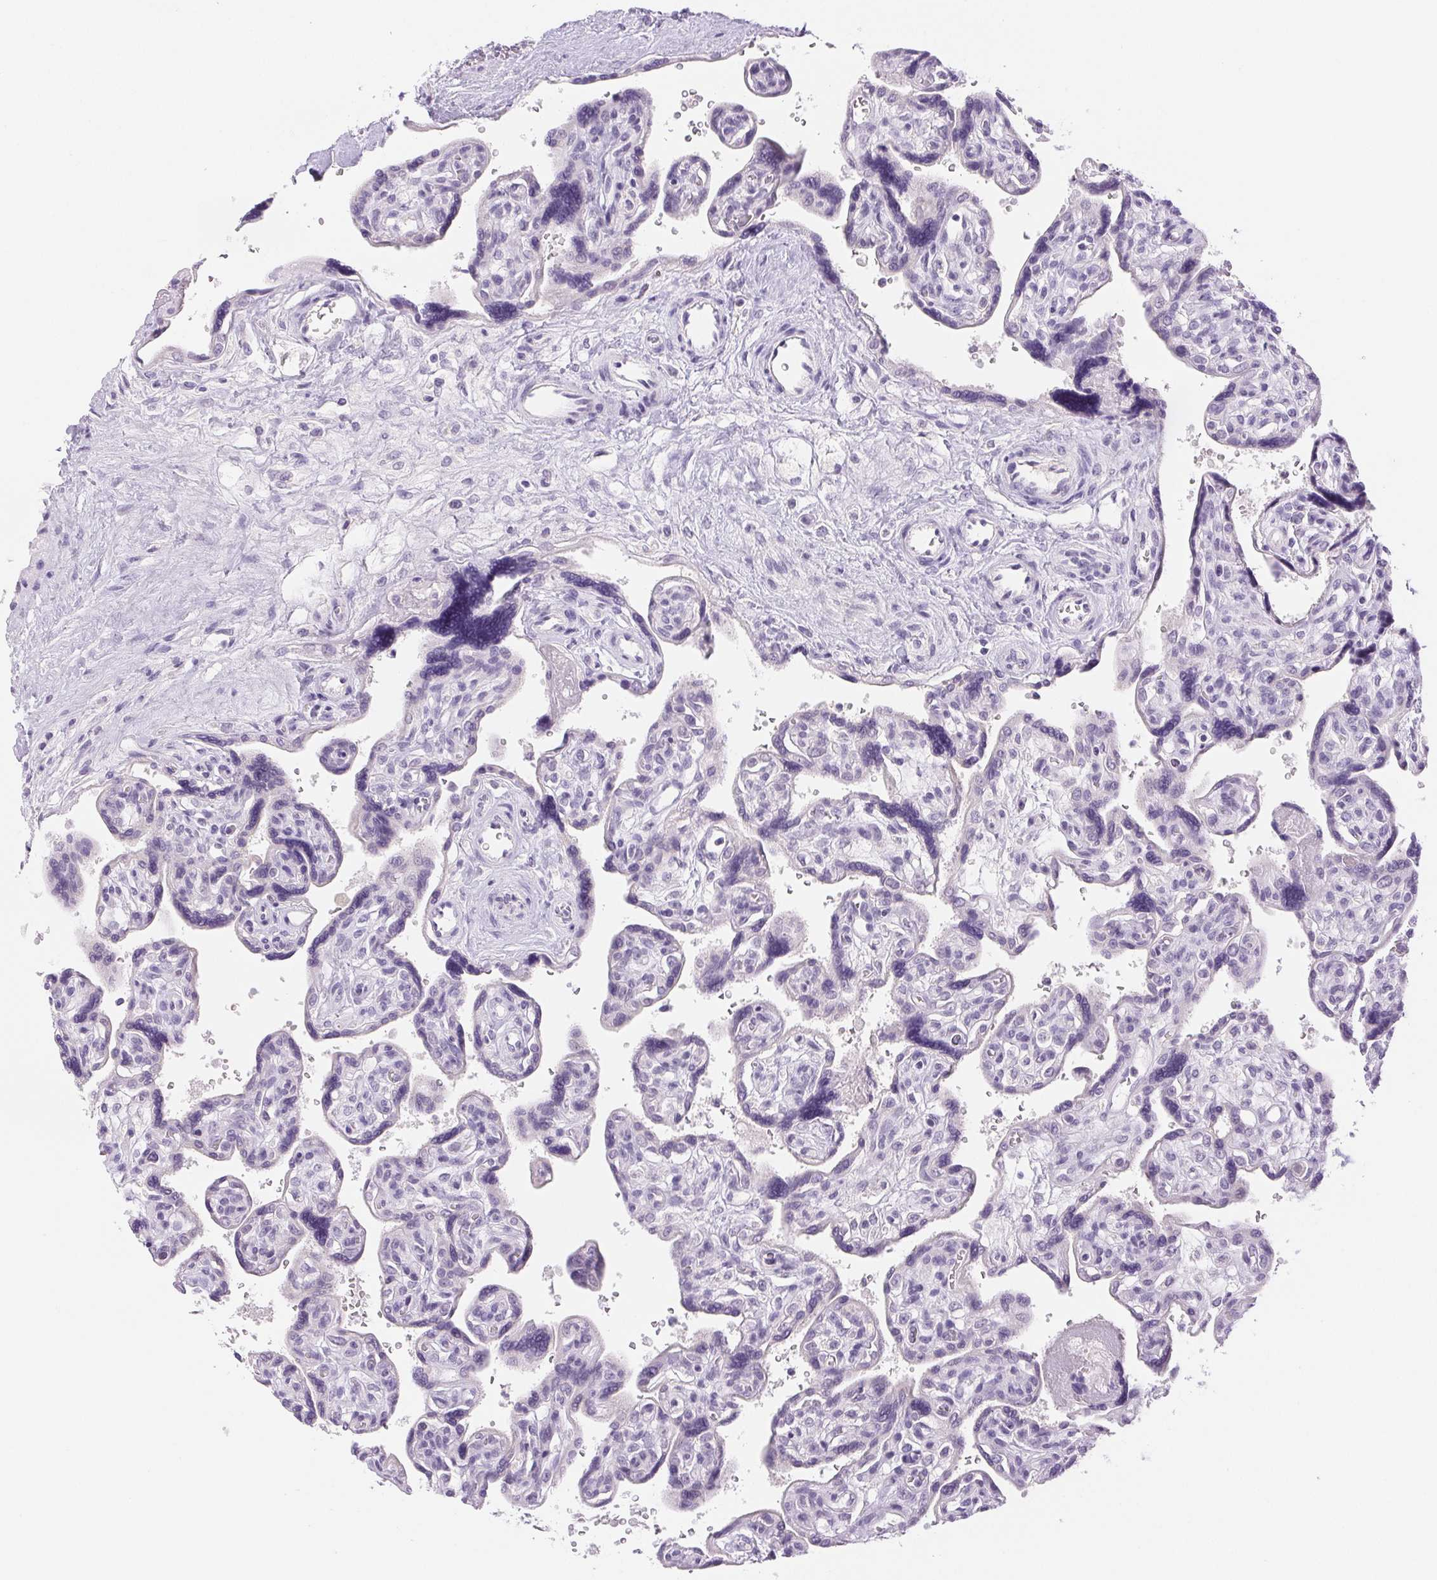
{"staining": {"intensity": "negative", "quantity": "none", "location": "none"}, "tissue": "placenta", "cell_type": "Decidual cells", "image_type": "normal", "snomed": [{"axis": "morphology", "description": "Normal tissue, NOS"}, {"axis": "topography", "description": "Placenta"}], "caption": "Human placenta stained for a protein using immunohistochemistry (IHC) demonstrates no positivity in decidual cells.", "gene": "IFIT1B", "patient": {"sex": "female", "age": 39}}